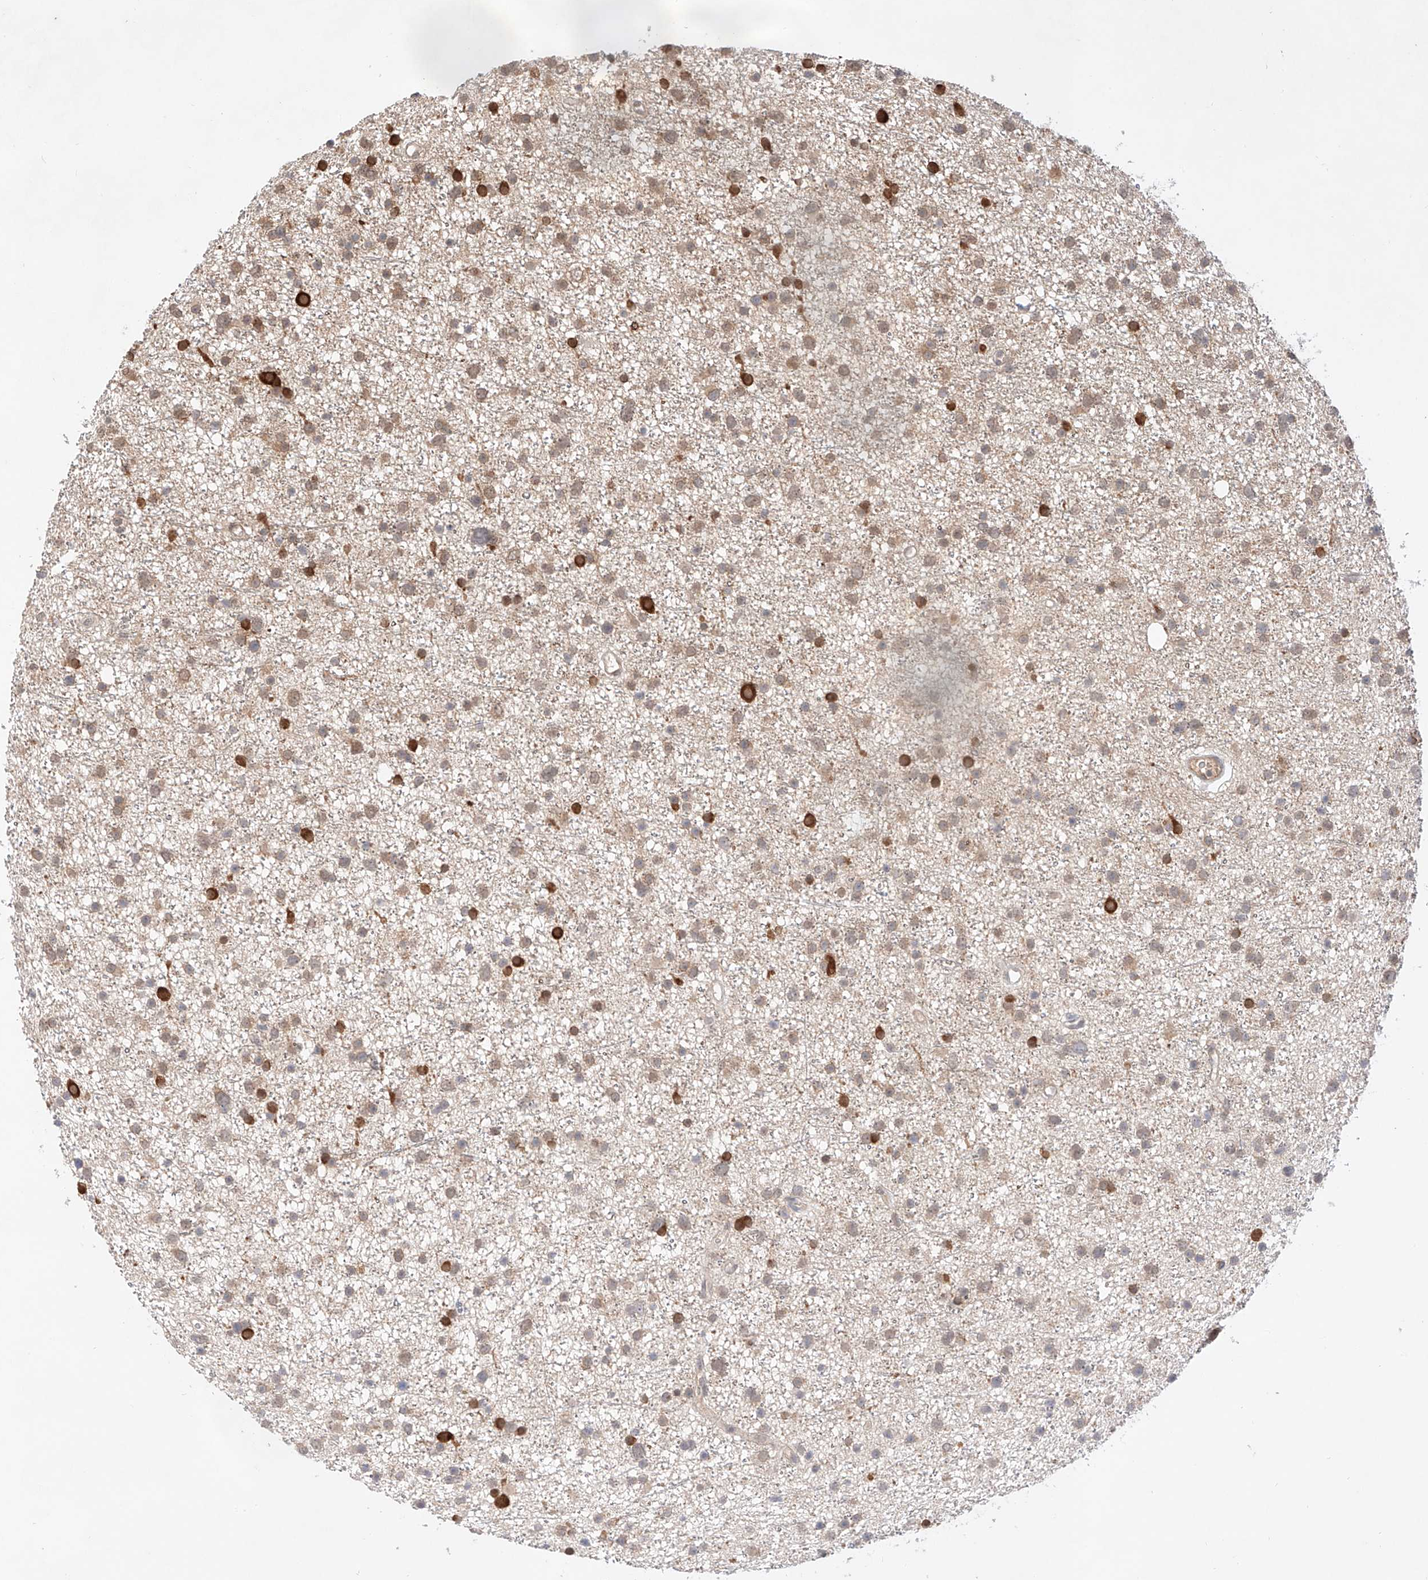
{"staining": {"intensity": "weak", "quantity": ">75%", "location": "cytoplasmic/membranous"}, "tissue": "glioma", "cell_type": "Tumor cells", "image_type": "cancer", "snomed": [{"axis": "morphology", "description": "Glioma, malignant, Low grade"}, {"axis": "topography", "description": "Cerebral cortex"}], "caption": "DAB immunohistochemical staining of human glioma displays weak cytoplasmic/membranous protein positivity in about >75% of tumor cells.", "gene": "ZNF124", "patient": {"sex": "female", "age": 39}}